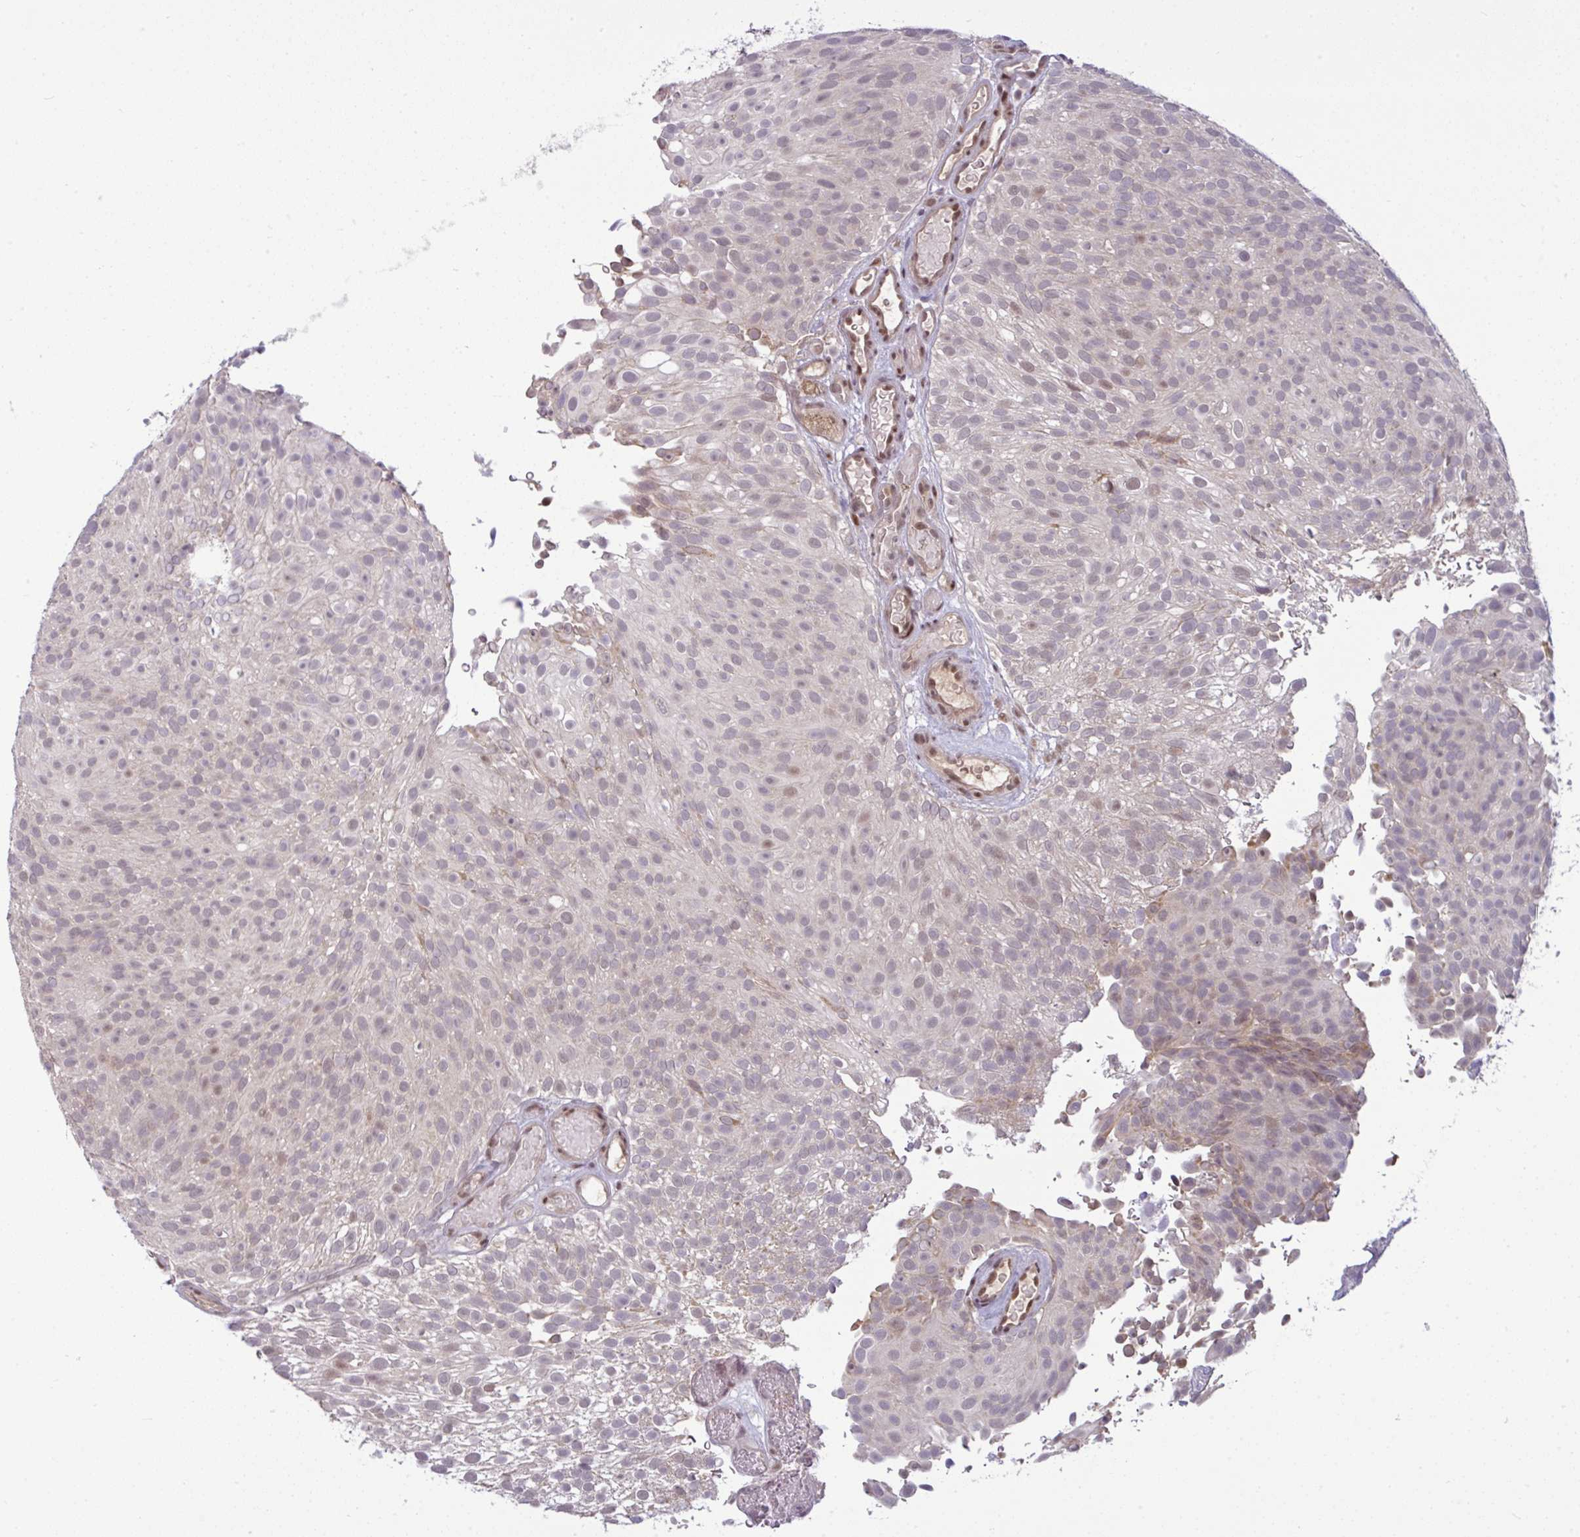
{"staining": {"intensity": "weak", "quantity": "25%-75%", "location": "nuclear"}, "tissue": "urothelial cancer", "cell_type": "Tumor cells", "image_type": "cancer", "snomed": [{"axis": "morphology", "description": "Urothelial carcinoma, Low grade"}, {"axis": "topography", "description": "Urinary bladder"}], "caption": "A high-resolution histopathology image shows immunohistochemistry staining of urothelial cancer, which exhibits weak nuclear positivity in about 25%-75% of tumor cells.", "gene": "KLF2", "patient": {"sex": "male", "age": 78}}